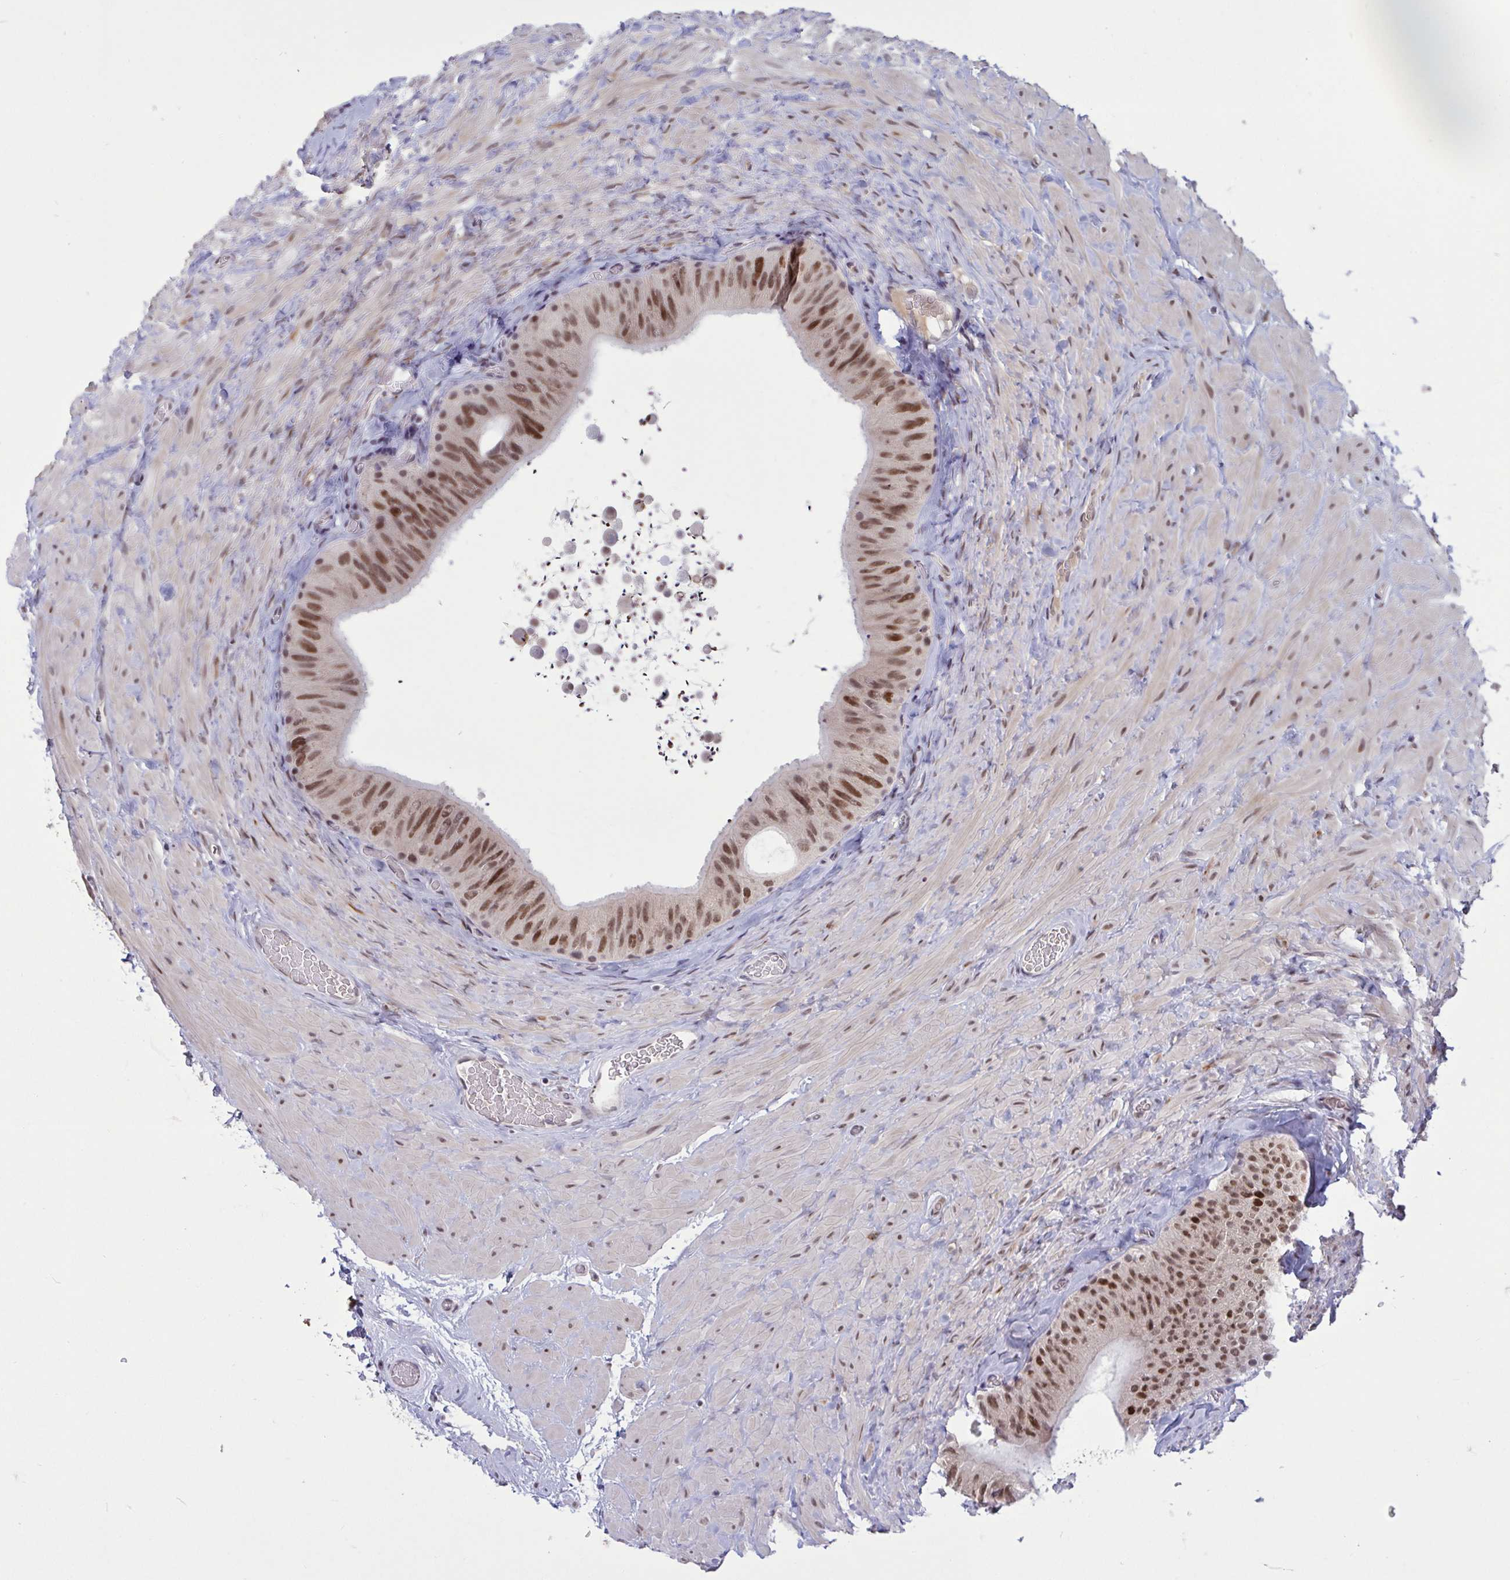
{"staining": {"intensity": "moderate", "quantity": ">75%", "location": "nuclear"}, "tissue": "epididymis", "cell_type": "Glandular cells", "image_type": "normal", "snomed": [{"axis": "morphology", "description": "Normal tissue, NOS"}, {"axis": "topography", "description": "Epididymis, spermatic cord, NOS"}, {"axis": "topography", "description": "Epididymis"}], "caption": "DAB immunohistochemical staining of normal epididymis shows moderate nuclear protein staining in approximately >75% of glandular cells. (brown staining indicates protein expression, while blue staining denotes nuclei).", "gene": "ZNF414", "patient": {"sex": "male", "age": 31}}